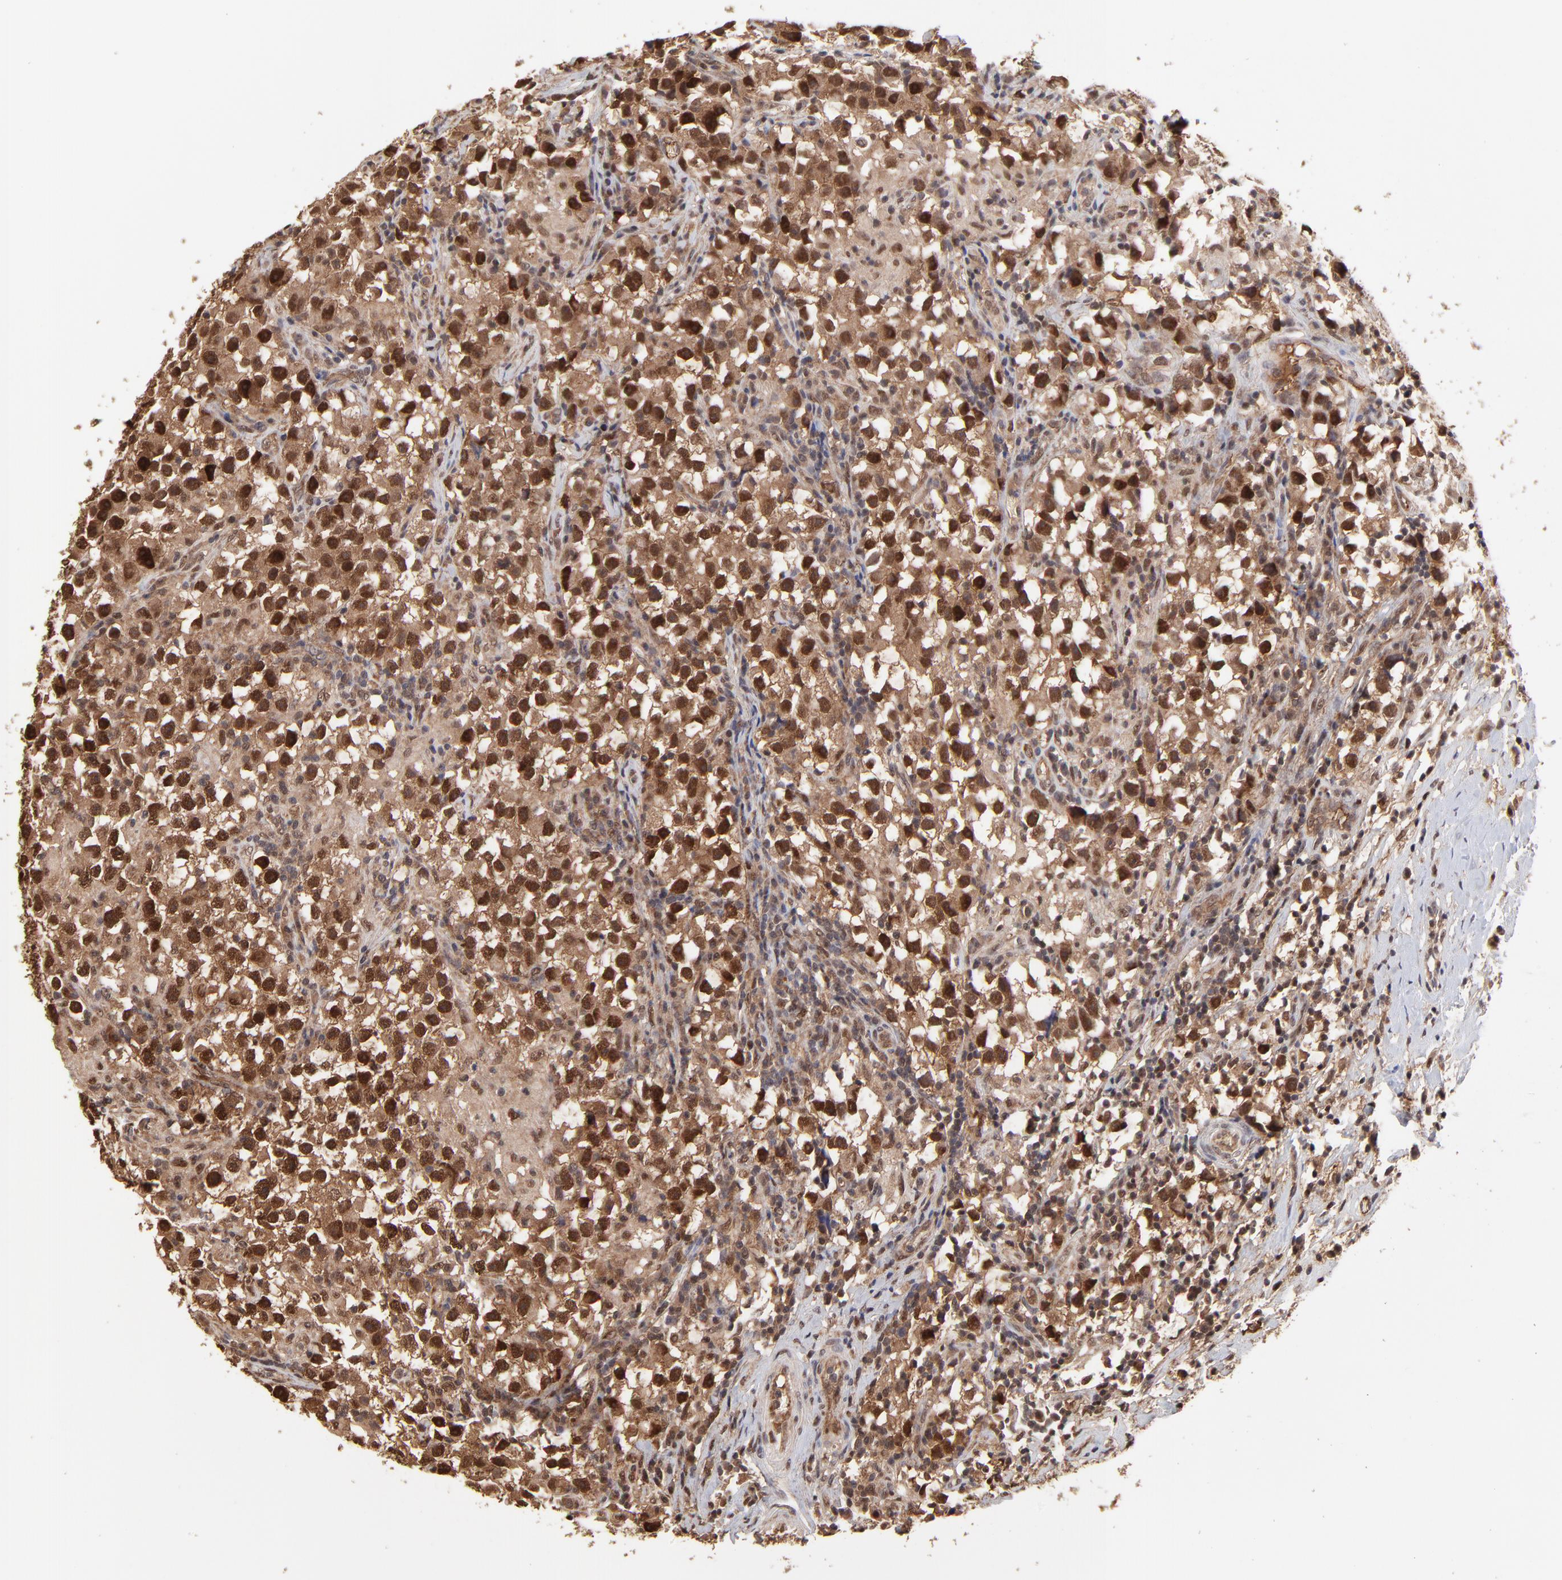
{"staining": {"intensity": "strong", "quantity": ">75%", "location": "cytoplasmic/membranous,nuclear"}, "tissue": "testis cancer", "cell_type": "Tumor cells", "image_type": "cancer", "snomed": [{"axis": "morphology", "description": "Seminoma, NOS"}, {"axis": "topography", "description": "Testis"}], "caption": "DAB (3,3'-diaminobenzidine) immunohistochemical staining of human testis cancer reveals strong cytoplasmic/membranous and nuclear protein expression in about >75% of tumor cells. (DAB (3,3'-diaminobenzidine) = brown stain, brightfield microscopy at high magnification).", "gene": "PSMD14", "patient": {"sex": "male", "age": 33}}